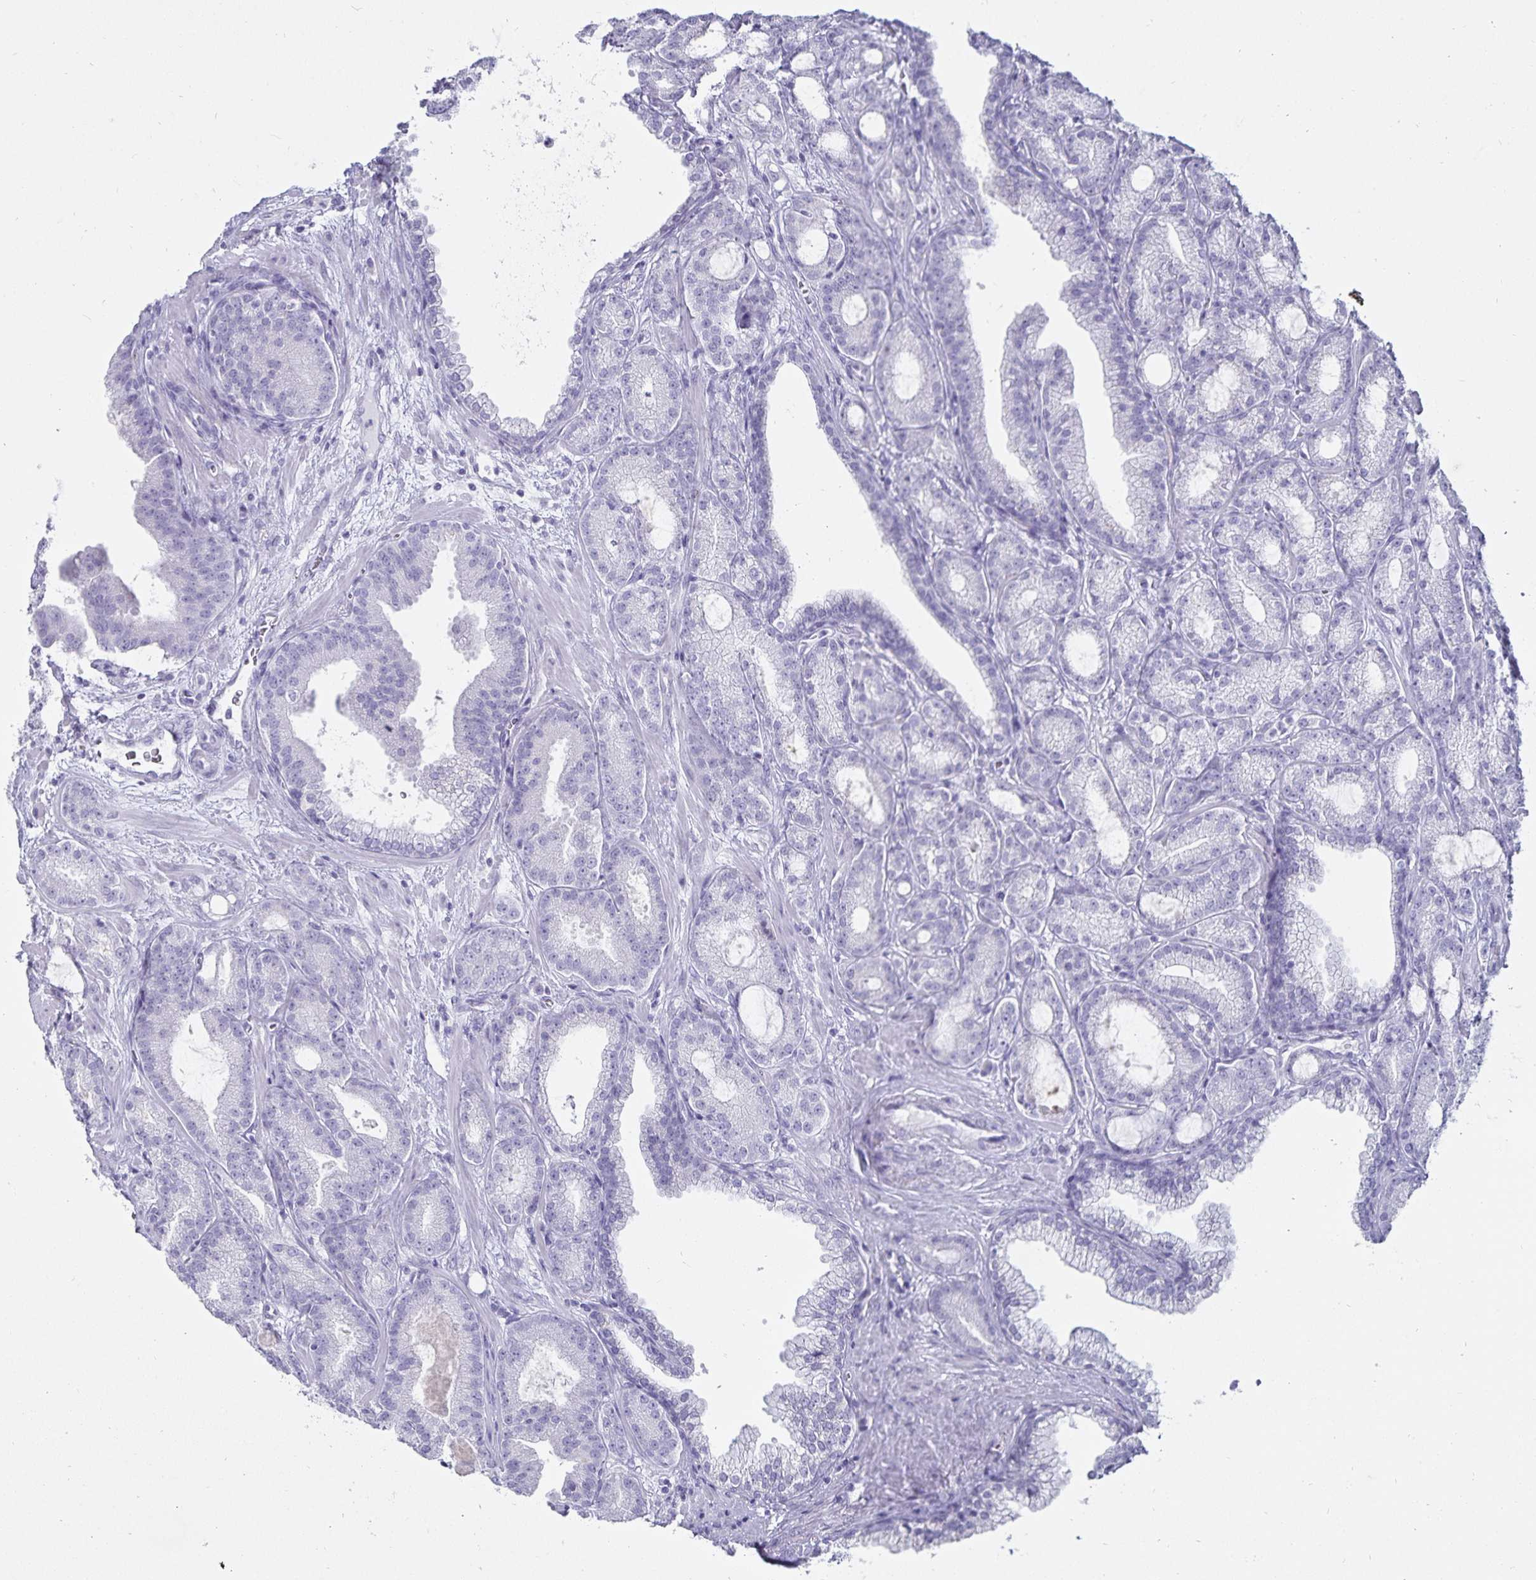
{"staining": {"intensity": "negative", "quantity": "none", "location": "none"}, "tissue": "prostate cancer", "cell_type": "Tumor cells", "image_type": "cancer", "snomed": [{"axis": "morphology", "description": "Adenocarcinoma, High grade"}, {"axis": "topography", "description": "Prostate"}], "caption": "There is no significant staining in tumor cells of prostate cancer (adenocarcinoma (high-grade)).", "gene": "DEFA6", "patient": {"sex": "male", "age": 65}}